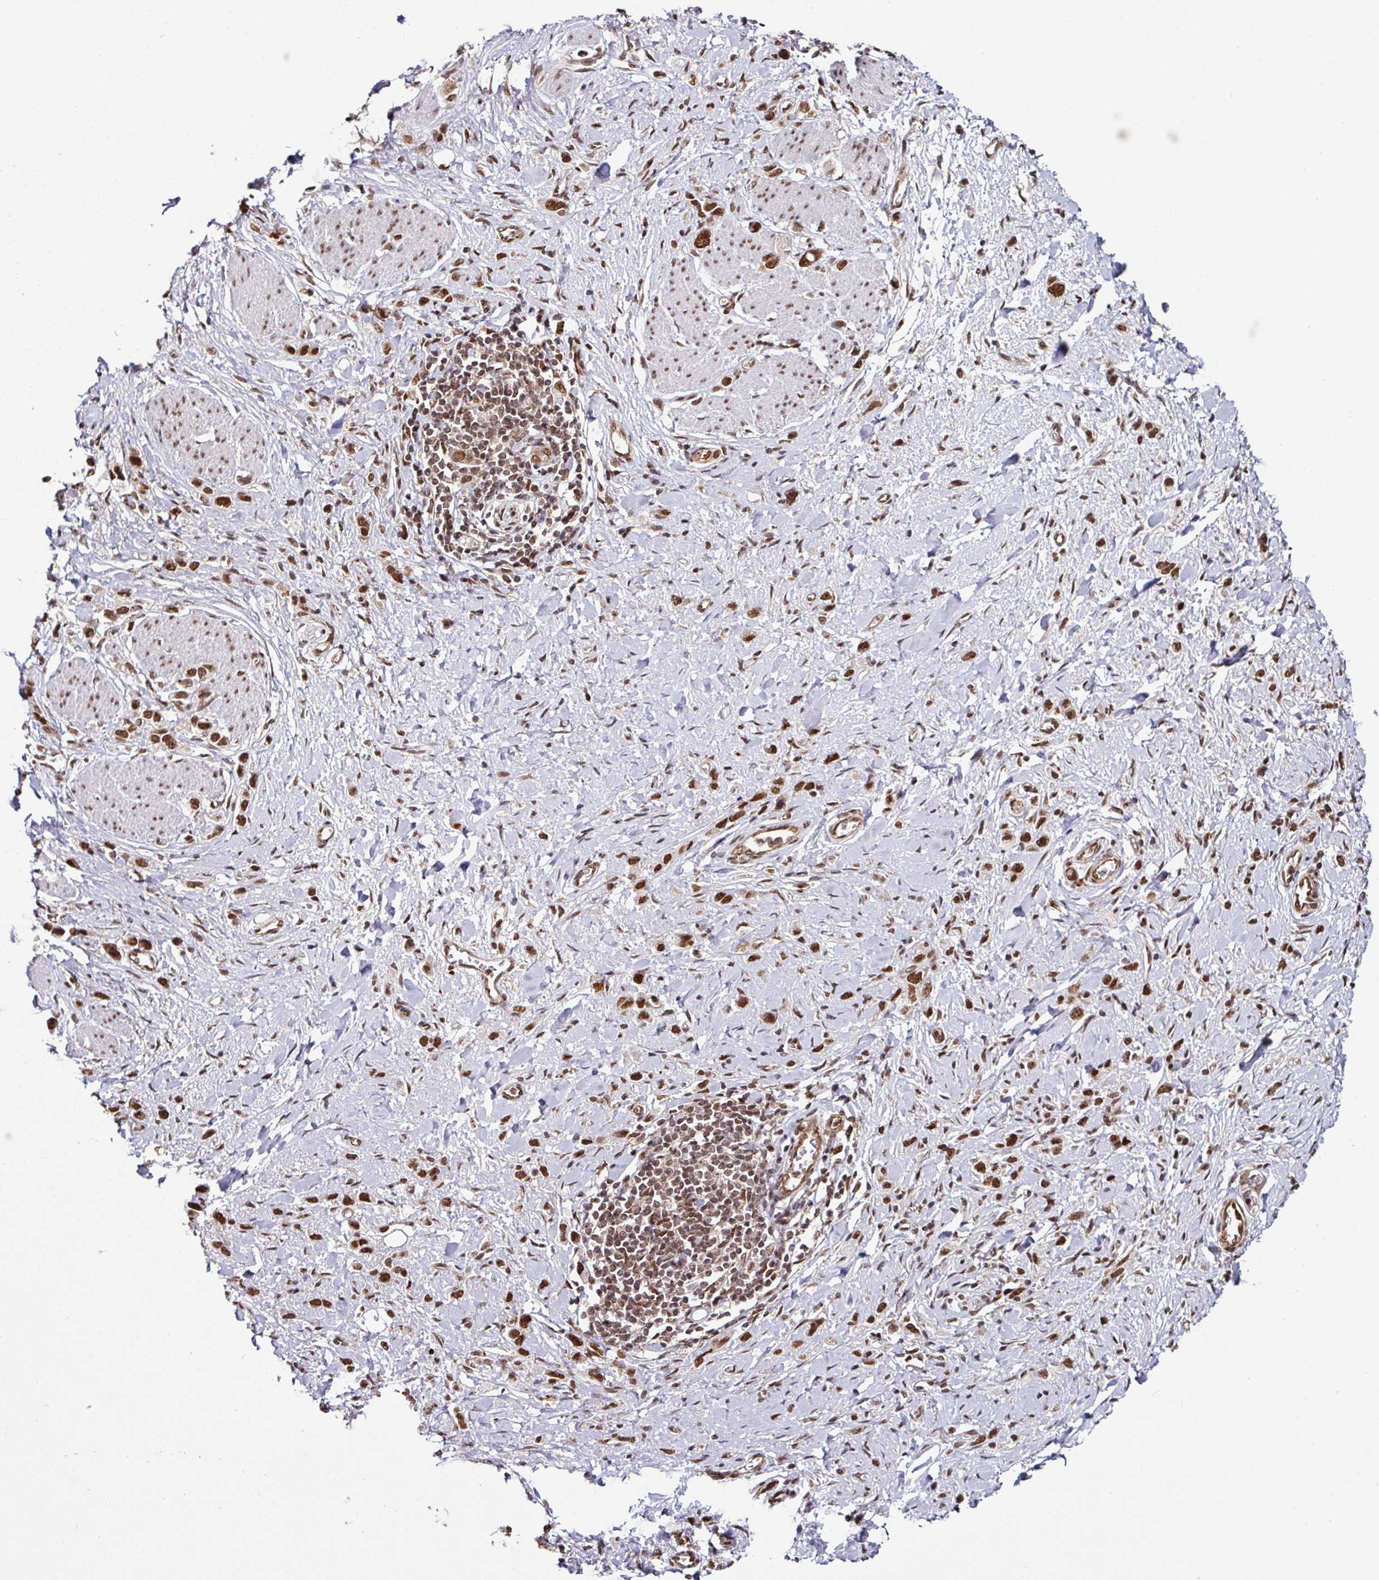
{"staining": {"intensity": "strong", "quantity": ">75%", "location": "nuclear"}, "tissue": "stomach cancer", "cell_type": "Tumor cells", "image_type": "cancer", "snomed": [{"axis": "morphology", "description": "Adenocarcinoma, NOS"}, {"axis": "topography", "description": "Stomach"}], "caption": "The immunohistochemical stain highlights strong nuclear positivity in tumor cells of stomach adenocarcinoma tissue.", "gene": "MORF4L2", "patient": {"sex": "female", "age": 65}}